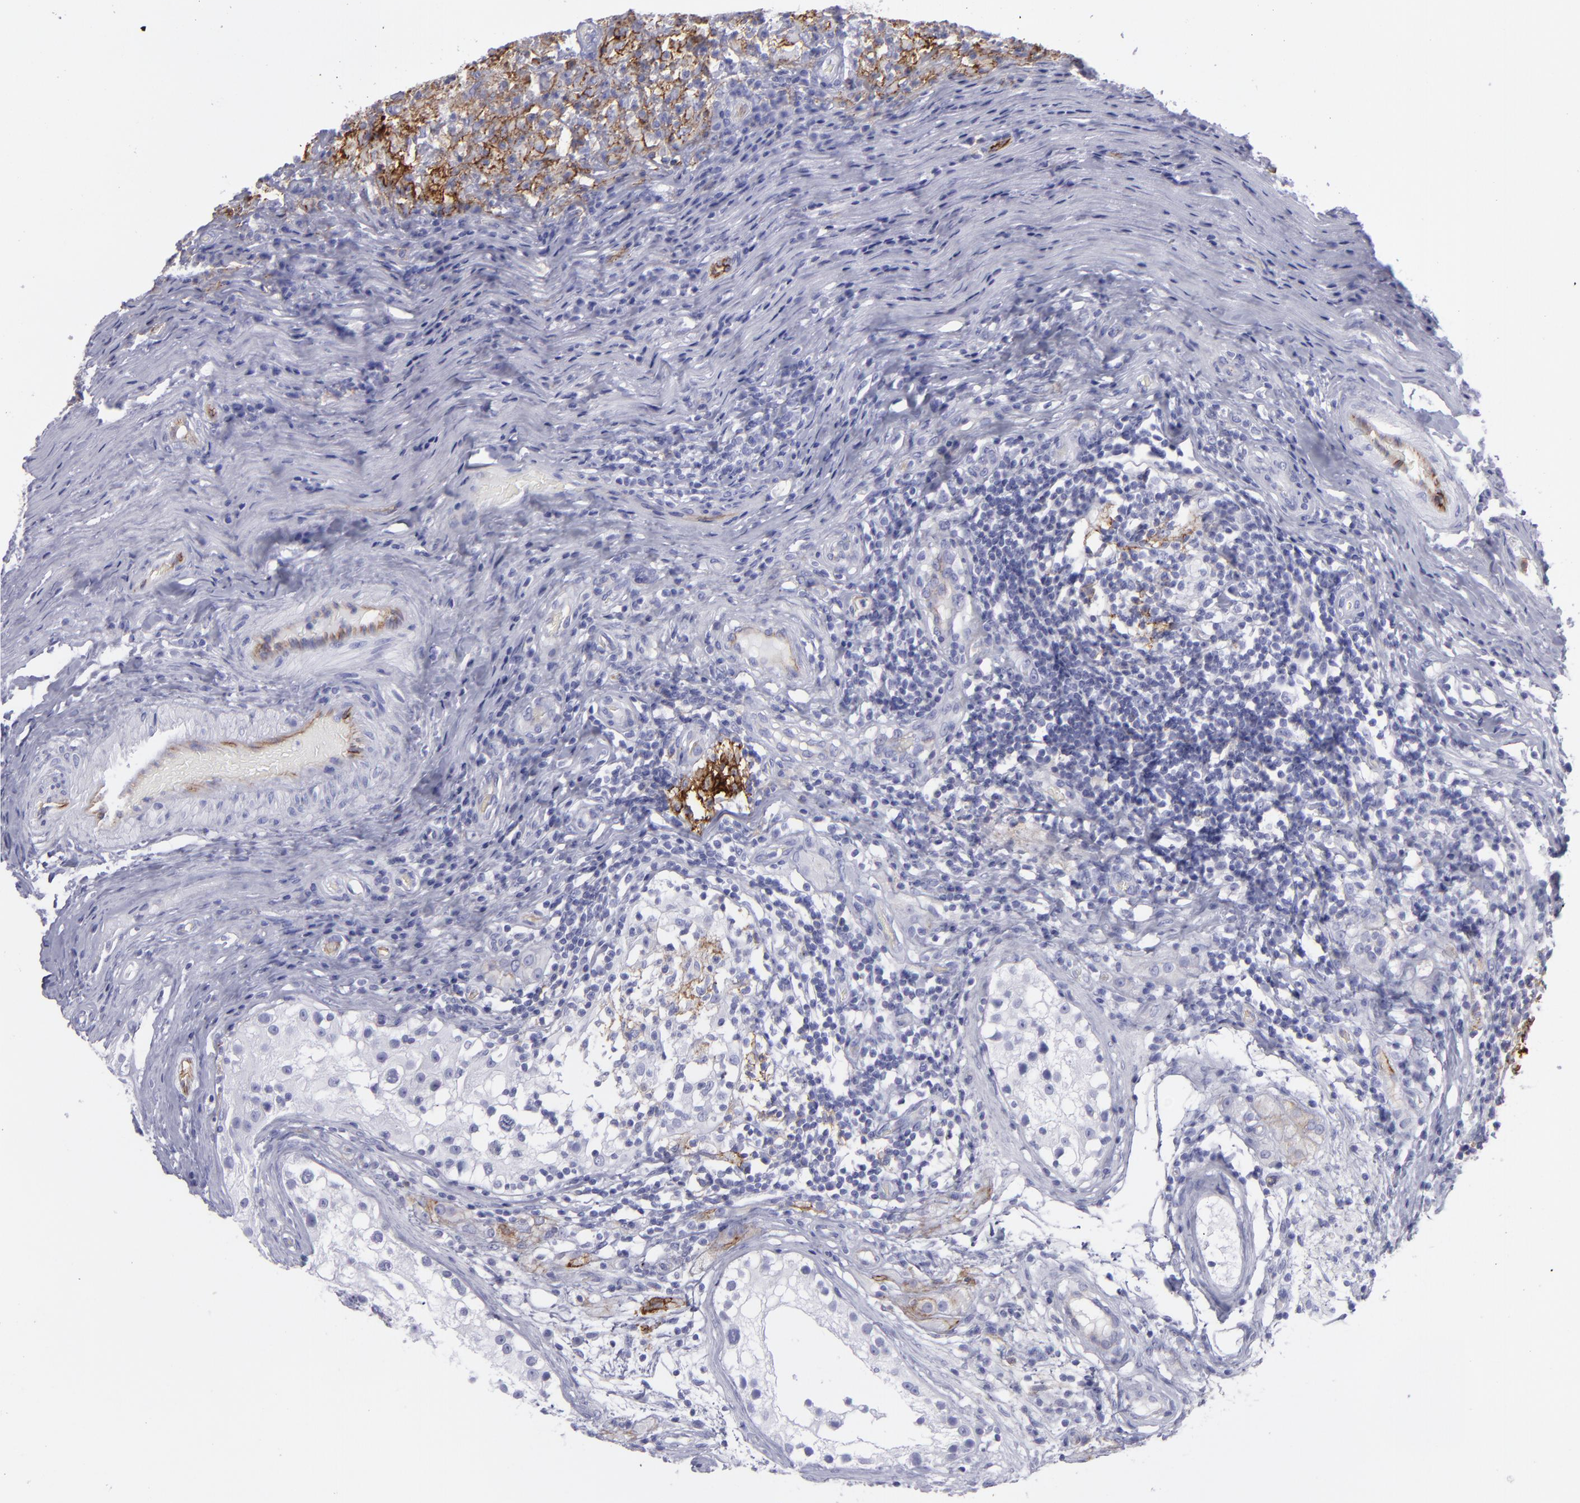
{"staining": {"intensity": "strong", "quantity": ">75%", "location": "cytoplasmic/membranous"}, "tissue": "testis cancer", "cell_type": "Tumor cells", "image_type": "cancer", "snomed": [{"axis": "morphology", "description": "Seminoma, NOS"}, {"axis": "topography", "description": "Testis"}], "caption": "An image of human testis cancer (seminoma) stained for a protein demonstrates strong cytoplasmic/membranous brown staining in tumor cells.", "gene": "ACE", "patient": {"sex": "male", "age": 34}}